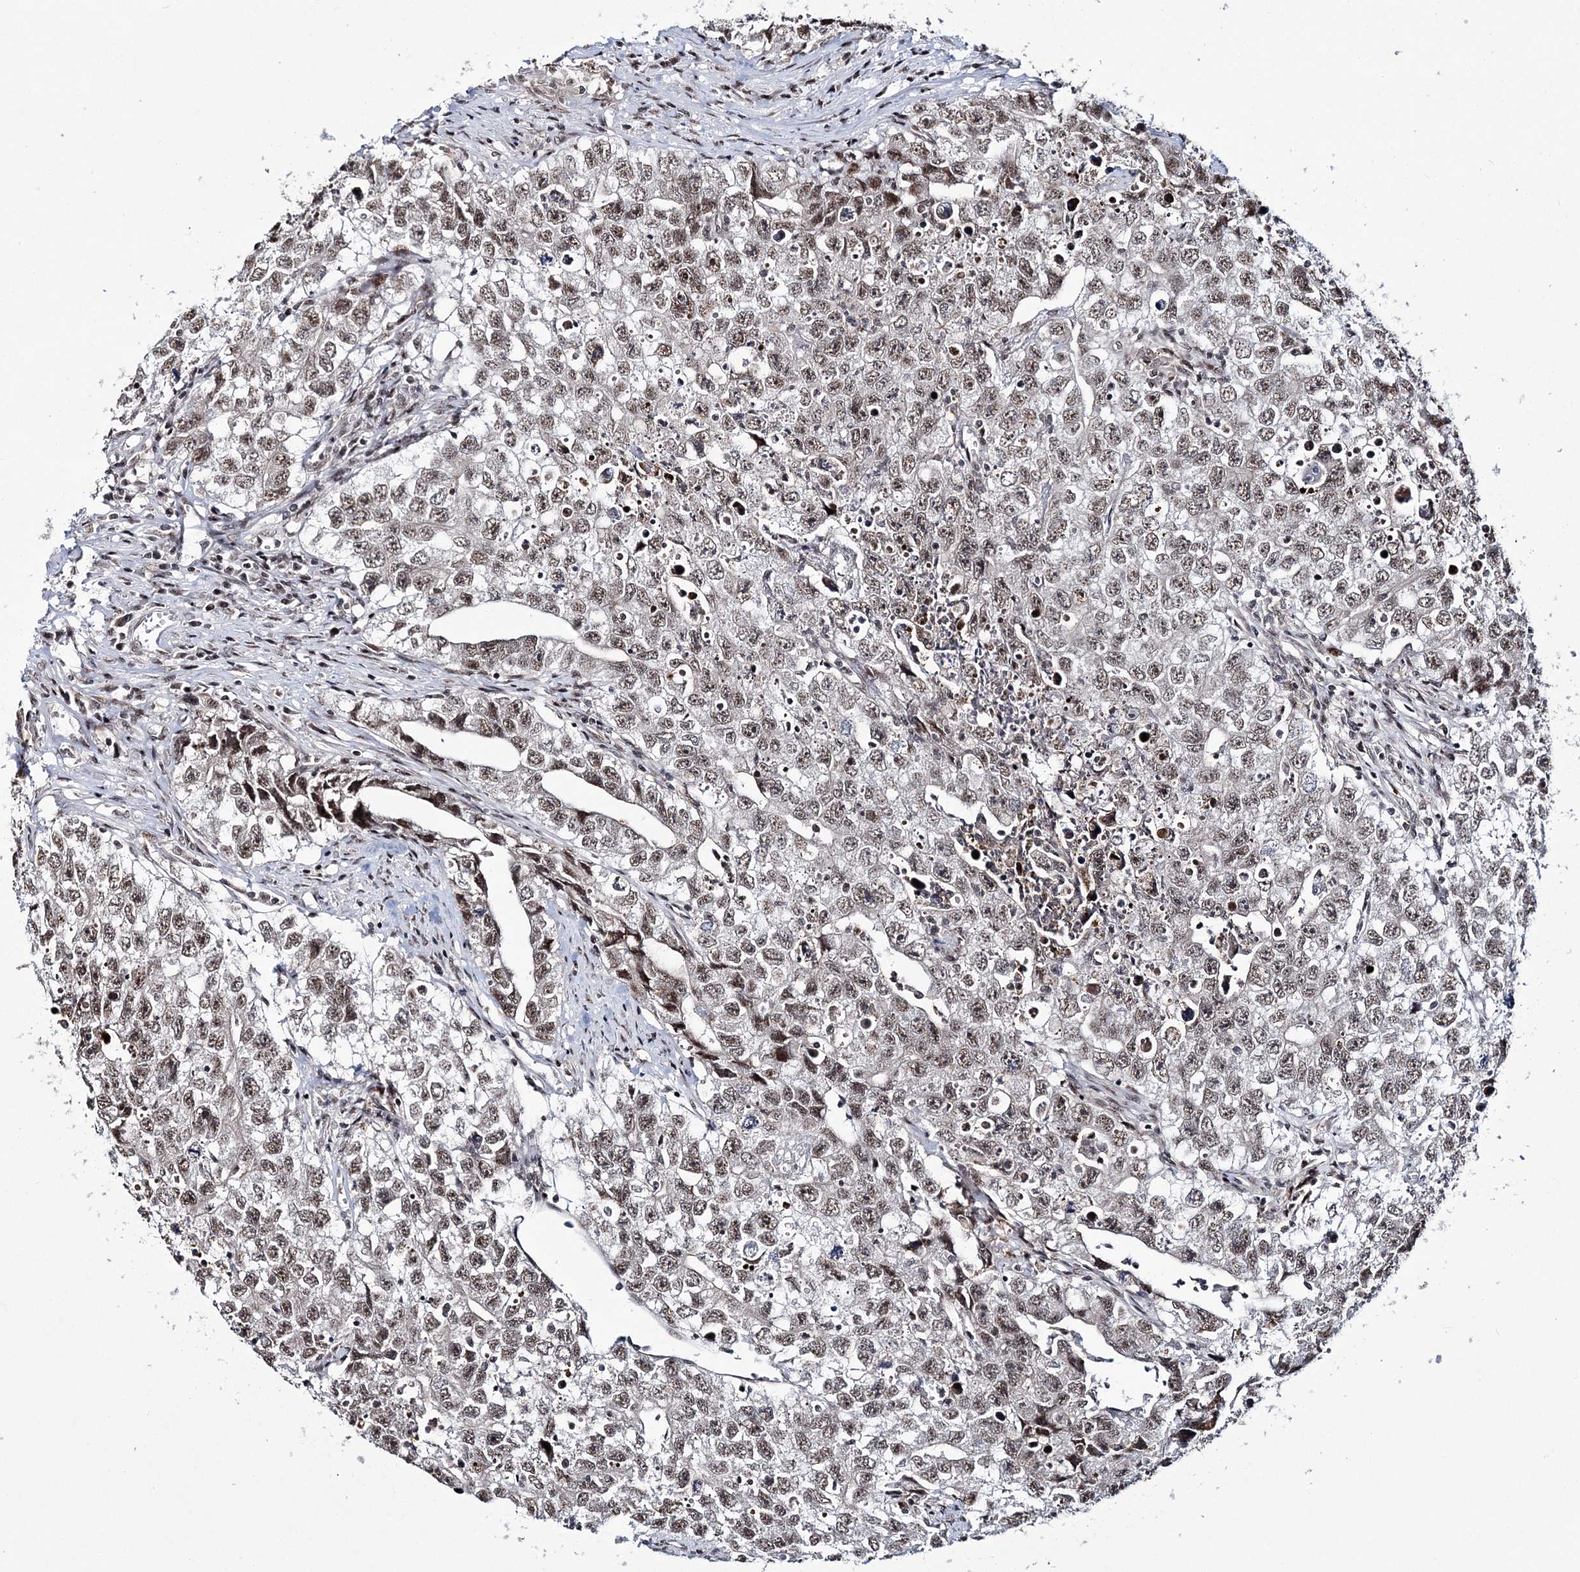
{"staining": {"intensity": "weak", "quantity": "25%-75%", "location": "nuclear"}, "tissue": "testis cancer", "cell_type": "Tumor cells", "image_type": "cancer", "snomed": [{"axis": "morphology", "description": "Seminoma, NOS"}, {"axis": "morphology", "description": "Carcinoma, Embryonal, NOS"}, {"axis": "topography", "description": "Testis"}], "caption": "About 25%-75% of tumor cells in human testis cancer display weak nuclear protein expression as visualized by brown immunohistochemical staining.", "gene": "TATDN2", "patient": {"sex": "male", "age": 43}}